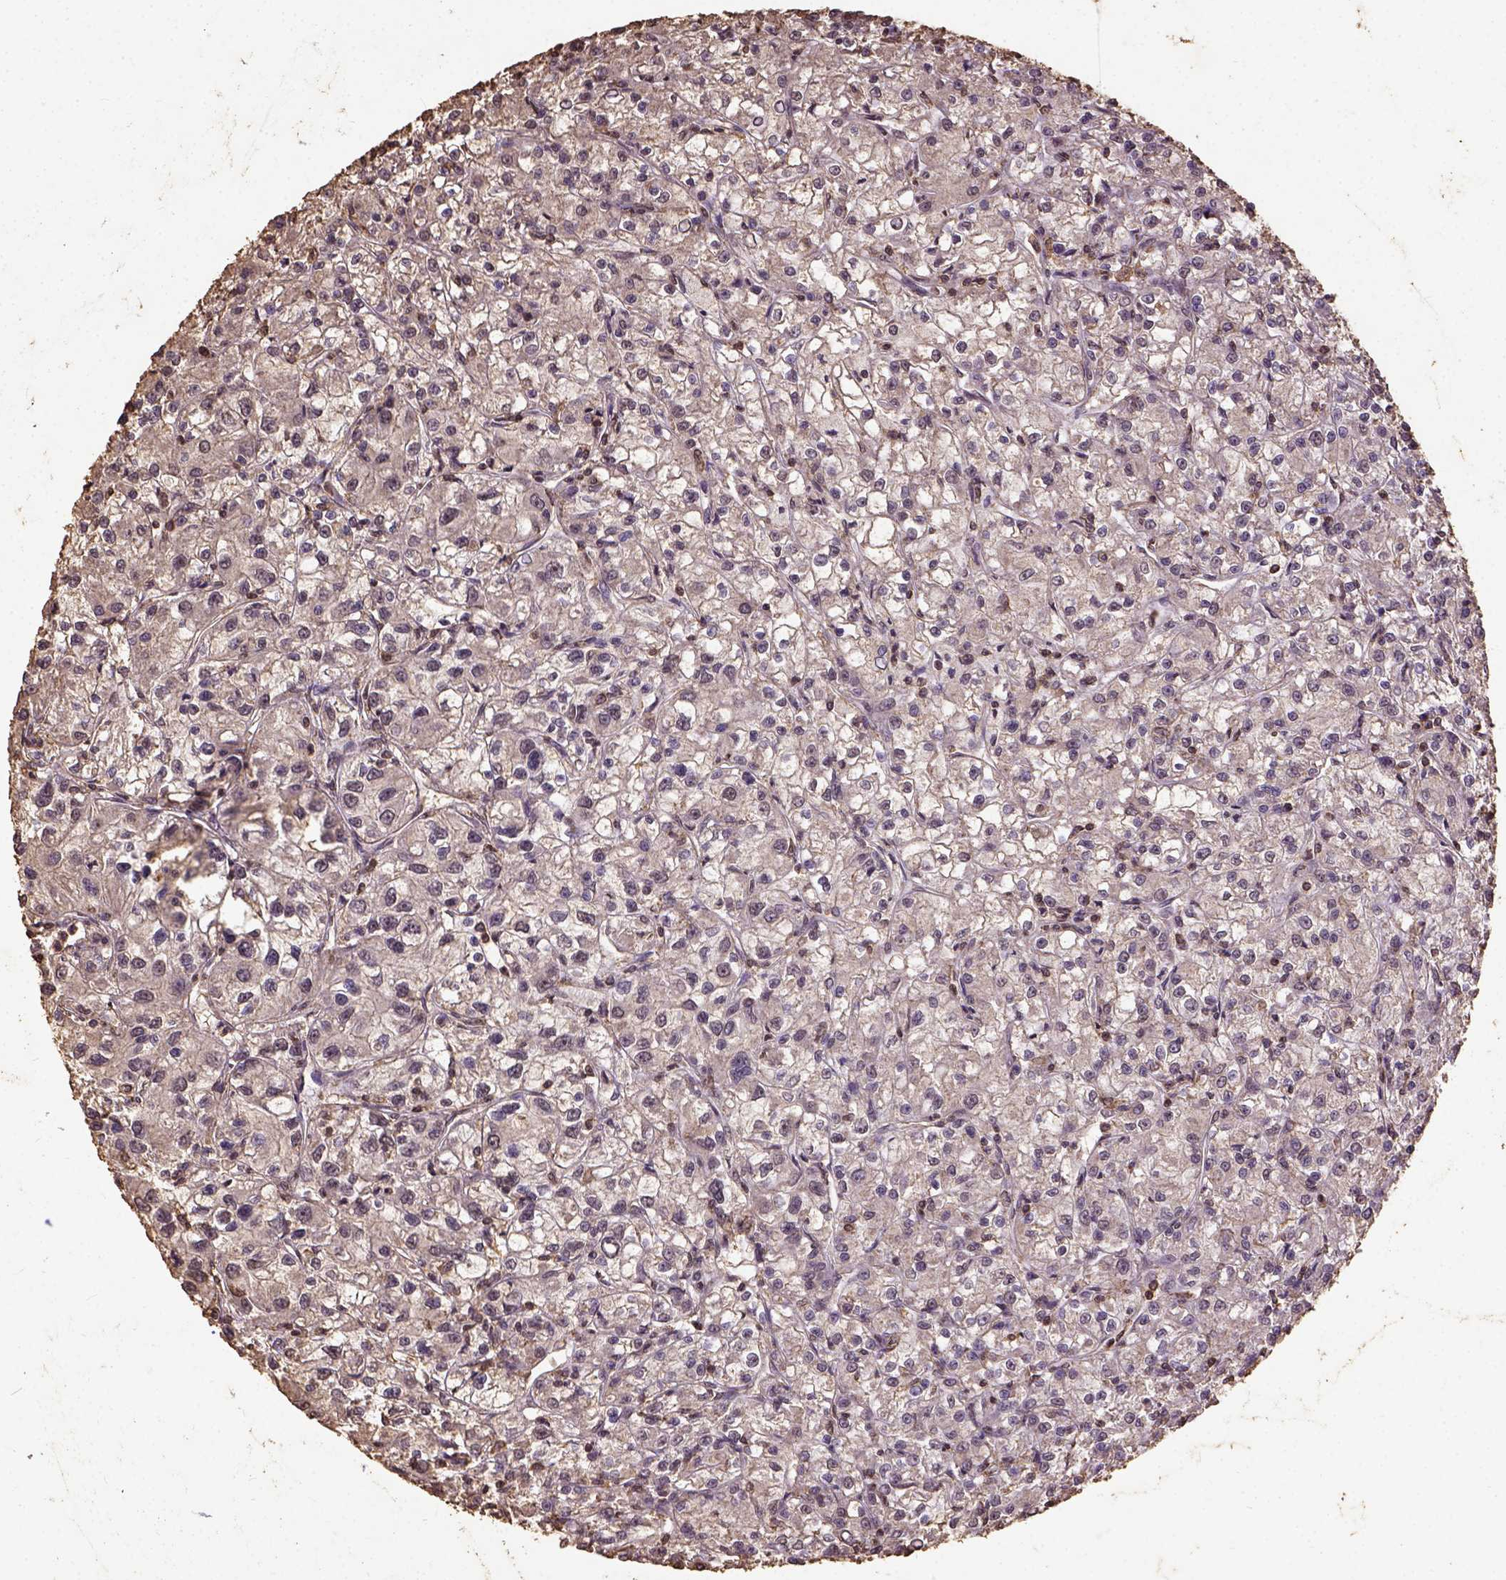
{"staining": {"intensity": "moderate", "quantity": "25%-75%", "location": "nuclear"}, "tissue": "renal cancer", "cell_type": "Tumor cells", "image_type": "cancer", "snomed": [{"axis": "morphology", "description": "Adenocarcinoma, NOS"}, {"axis": "topography", "description": "Kidney"}], "caption": "An immunohistochemistry (IHC) micrograph of tumor tissue is shown. Protein staining in brown highlights moderate nuclear positivity in renal cancer (adenocarcinoma) within tumor cells.", "gene": "NACC1", "patient": {"sex": "female", "age": 59}}